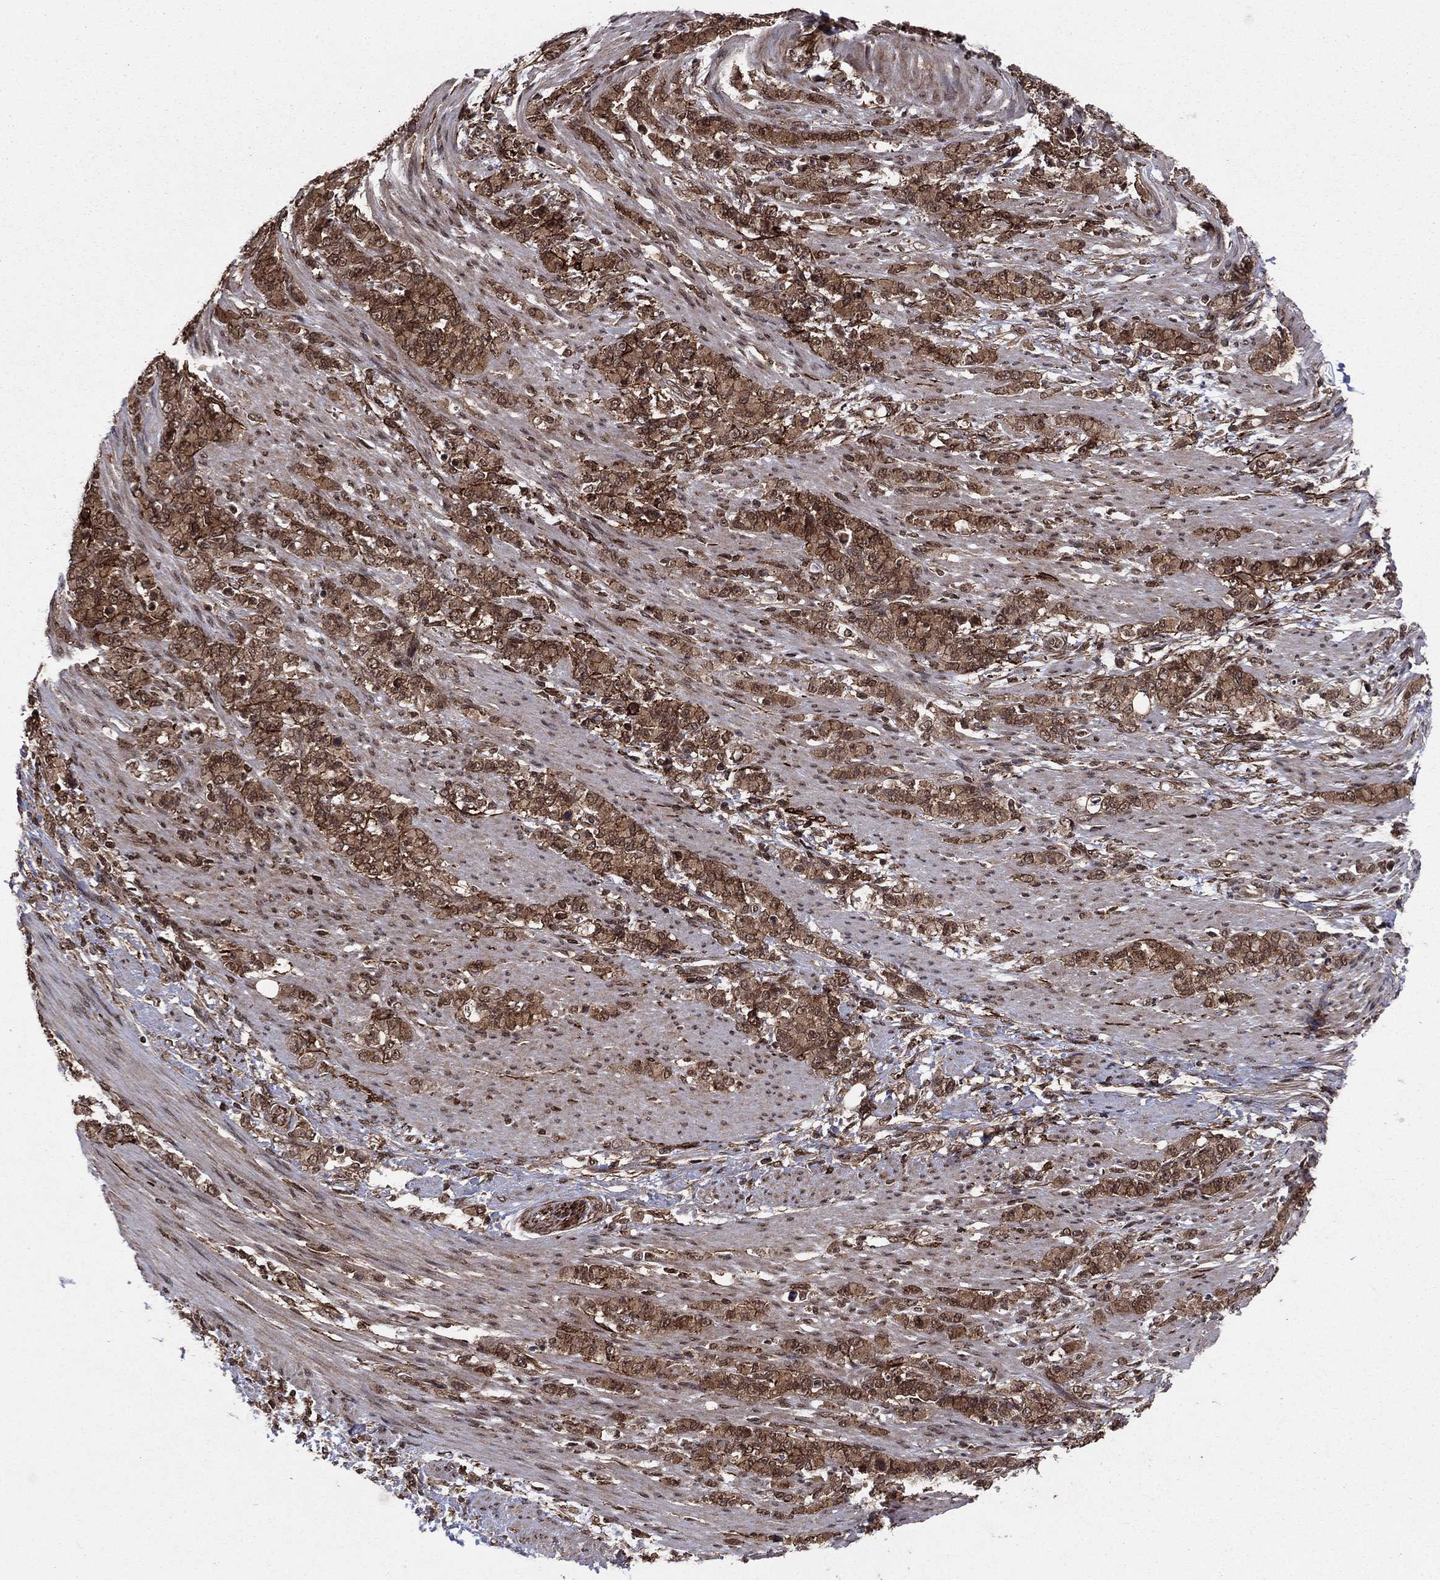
{"staining": {"intensity": "strong", "quantity": ">75%", "location": "cytoplasmic/membranous"}, "tissue": "stomach cancer", "cell_type": "Tumor cells", "image_type": "cancer", "snomed": [{"axis": "morphology", "description": "Normal tissue, NOS"}, {"axis": "morphology", "description": "Adenocarcinoma, NOS"}, {"axis": "topography", "description": "Stomach"}], "caption": "A micrograph showing strong cytoplasmic/membranous expression in approximately >75% of tumor cells in stomach cancer, as visualized by brown immunohistochemical staining.", "gene": "SSX2IP", "patient": {"sex": "female", "age": 79}}